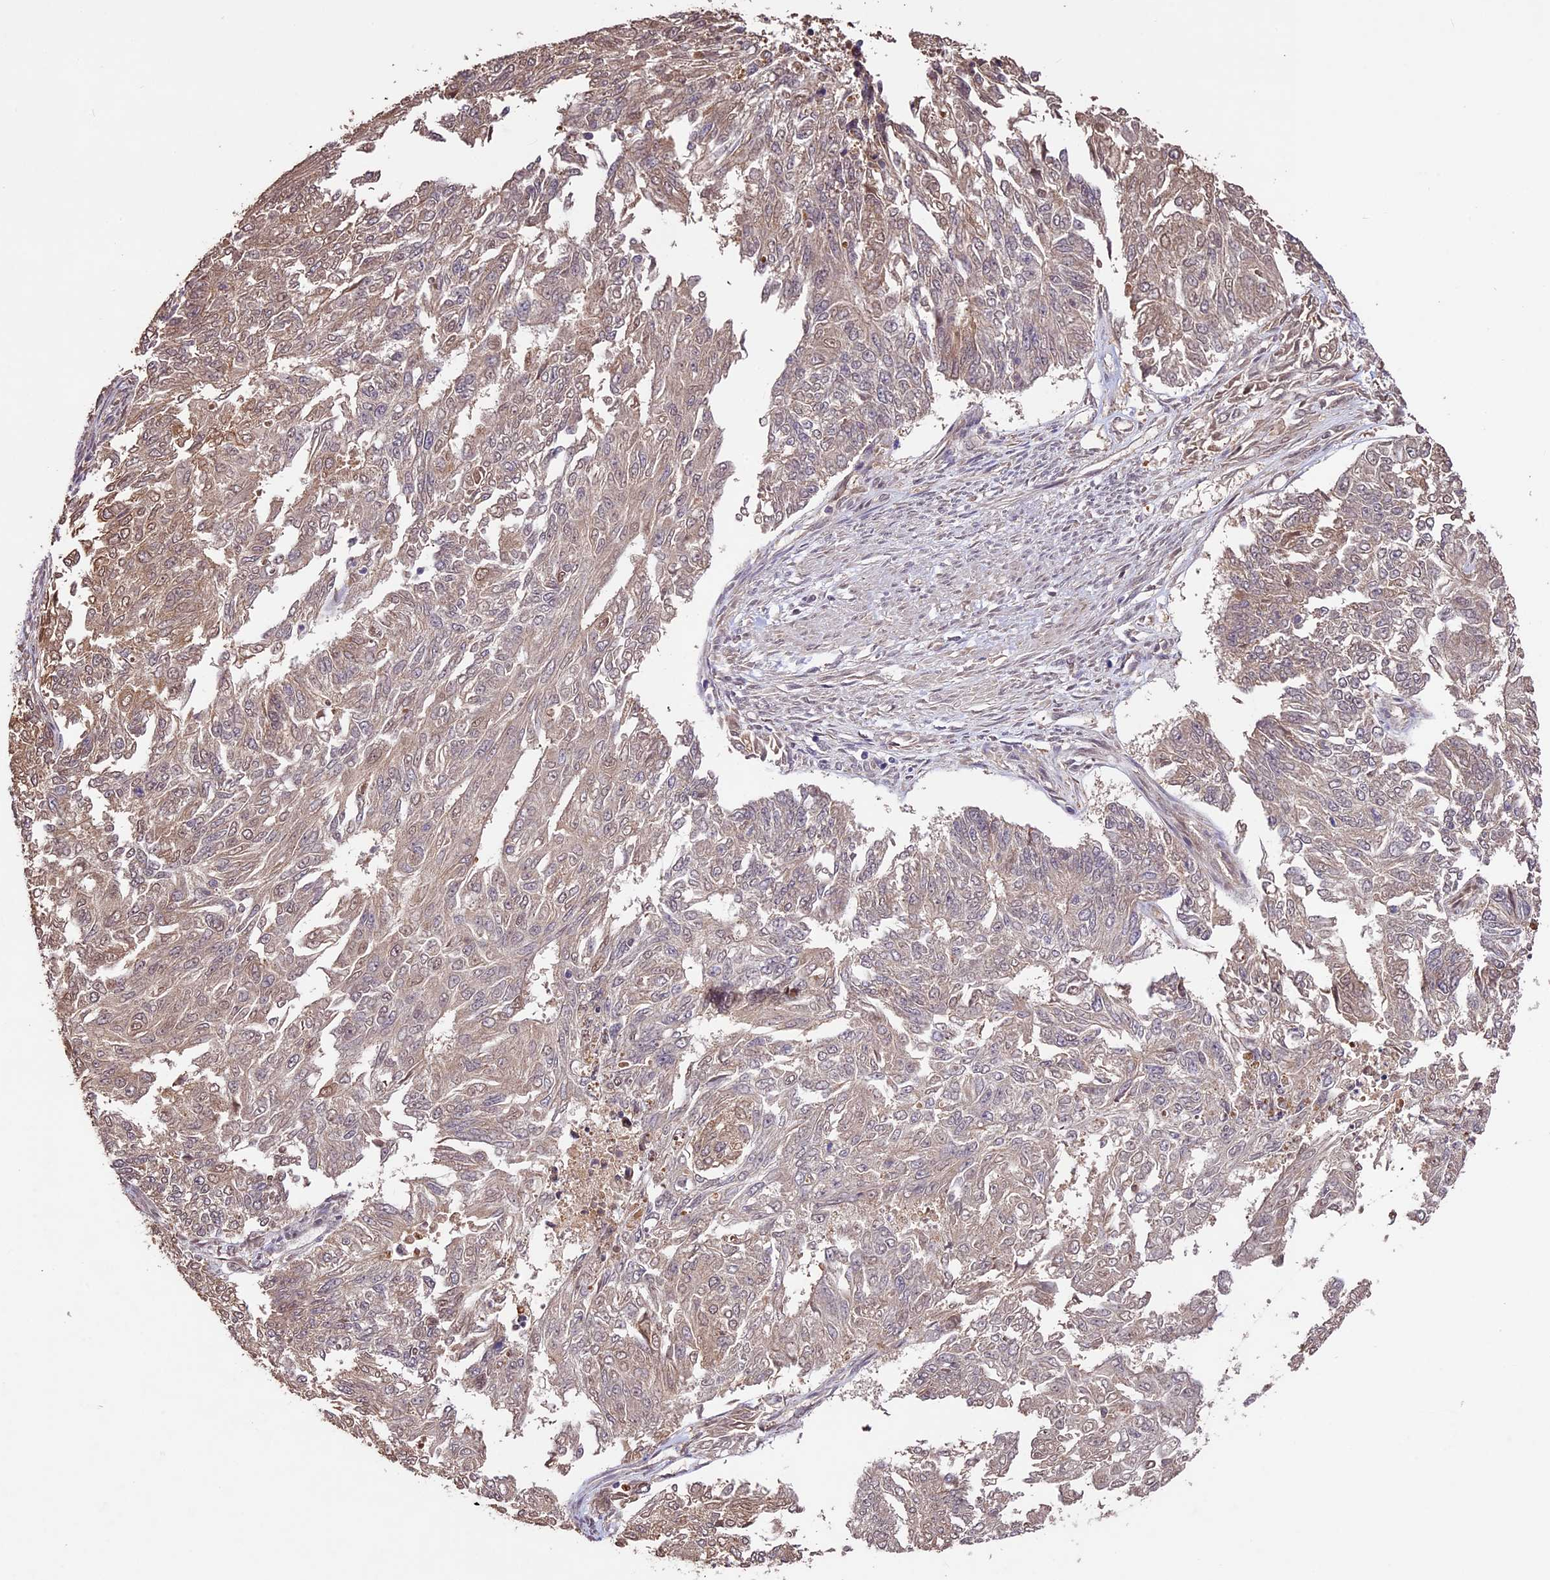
{"staining": {"intensity": "weak", "quantity": "25%-75%", "location": "cytoplasmic/membranous"}, "tissue": "endometrial cancer", "cell_type": "Tumor cells", "image_type": "cancer", "snomed": [{"axis": "morphology", "description": "Adenocarcinoma, NOS"}, {"axis": "topography", "description": "Endometrium"}], "caption": "Immunohistochemistry (IHC) of endometrial cancer (adenocarcinoma) displays low levels of weak cytoplasmic/membranous positivity in about 25%-75% of tumor cells. (DAB = brown stain, brightfield microscopy at high magnification).", "gene": "CDKN2AIP", "patient": {"sex": "female", "age": 32}}